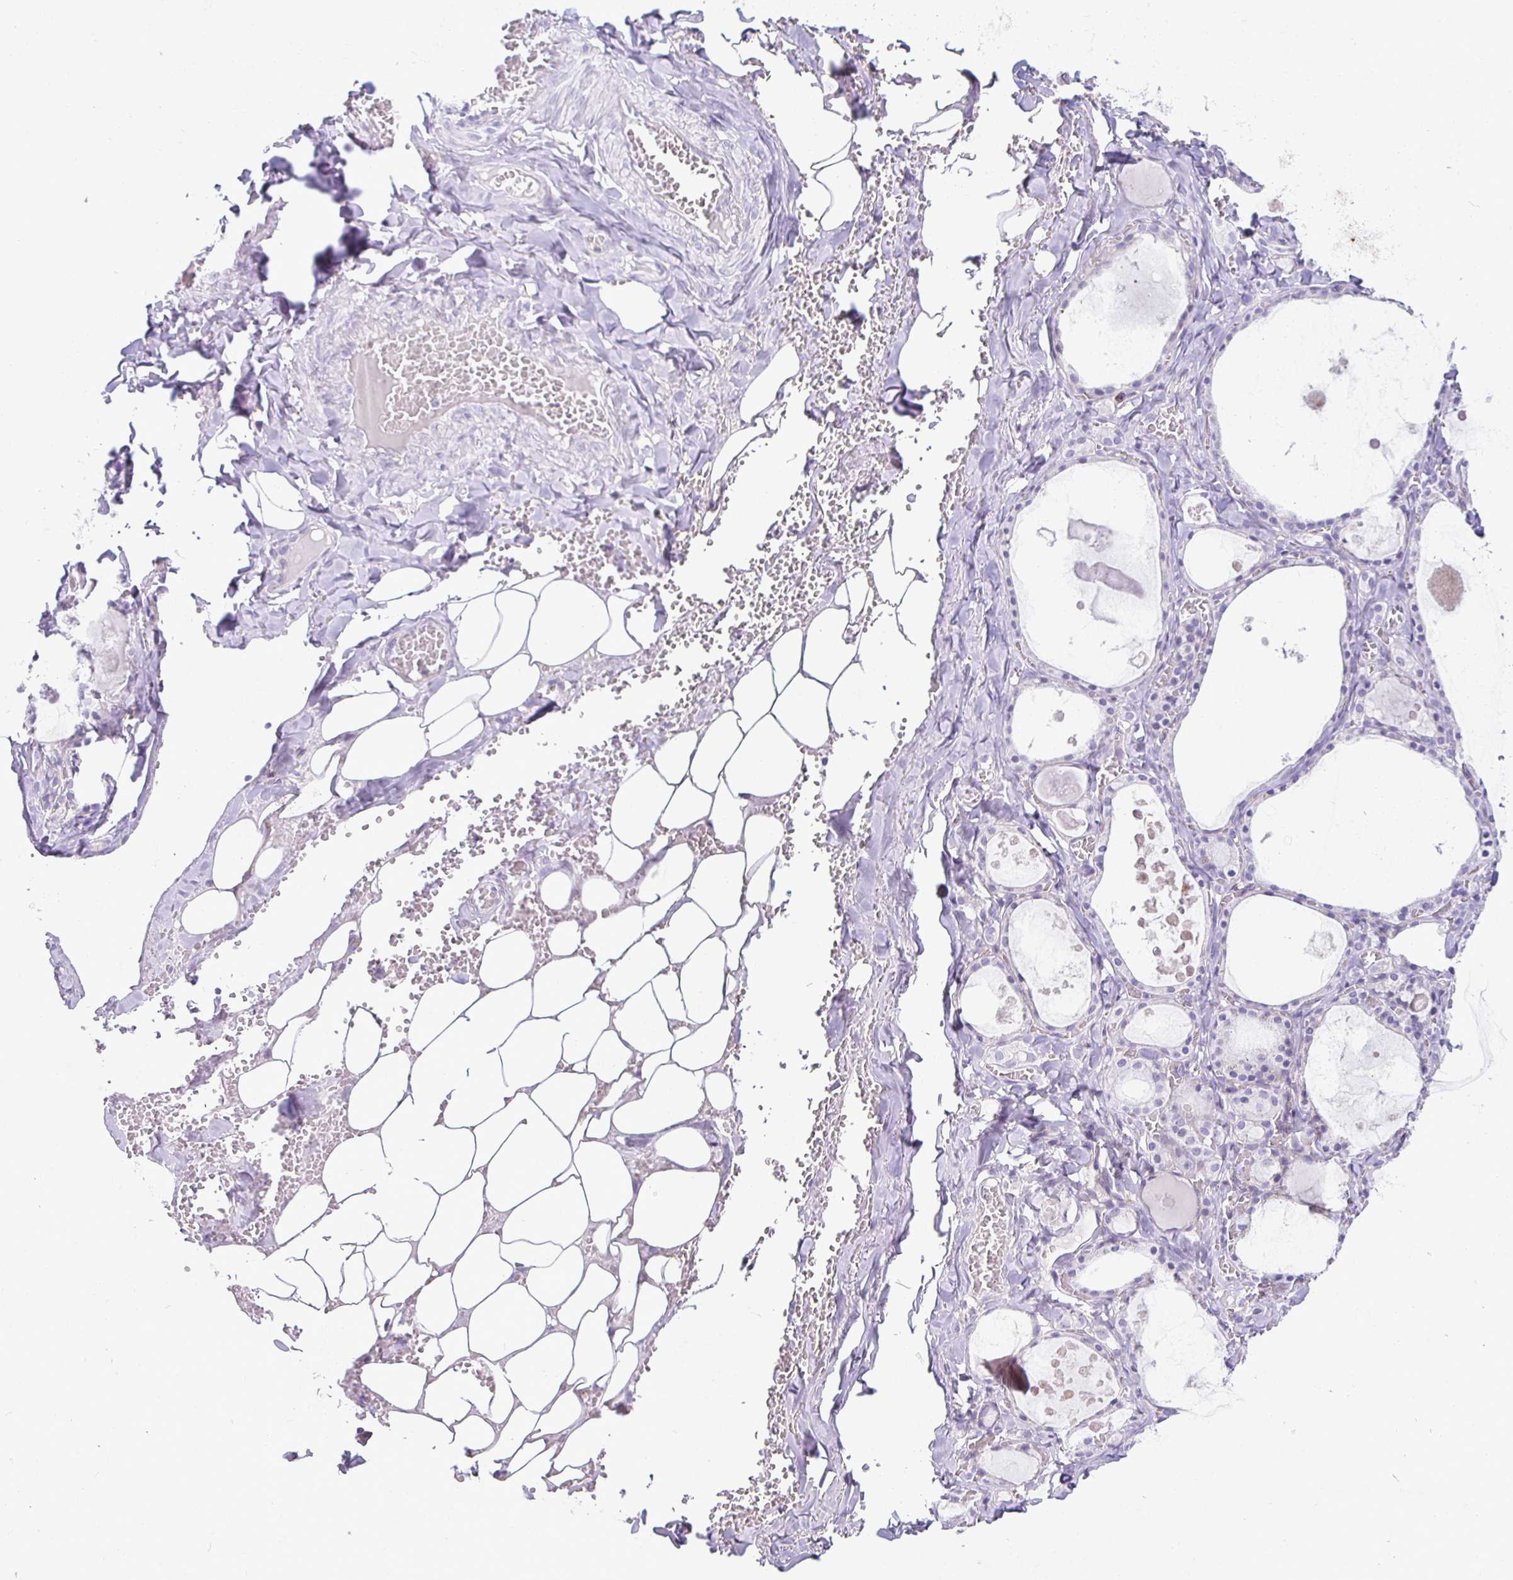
{"staining": {"intensity": "negative", "quantity": "none", "location": "none"}, "tissue": "thyroid gland", "cell_type": "Glandular cells", "image_type": "normal", "snomed": [{"axis": "morphology", "description": "Normal tissue, NOS"}, {"axis": "topography", "description": "Thyroid gland"}], "caption": "Immunohistochemistry image of benign thyroid gland: human thyroid gland stained with DAB (3,3'-diaminobenzidine) exhibits no significant protein expression in glandular cells. (Immunohistochemistry, brightfield microscopy, high magnification).", "gene": "SIRPA", "patient": {"sex": "male", "age": 56}}